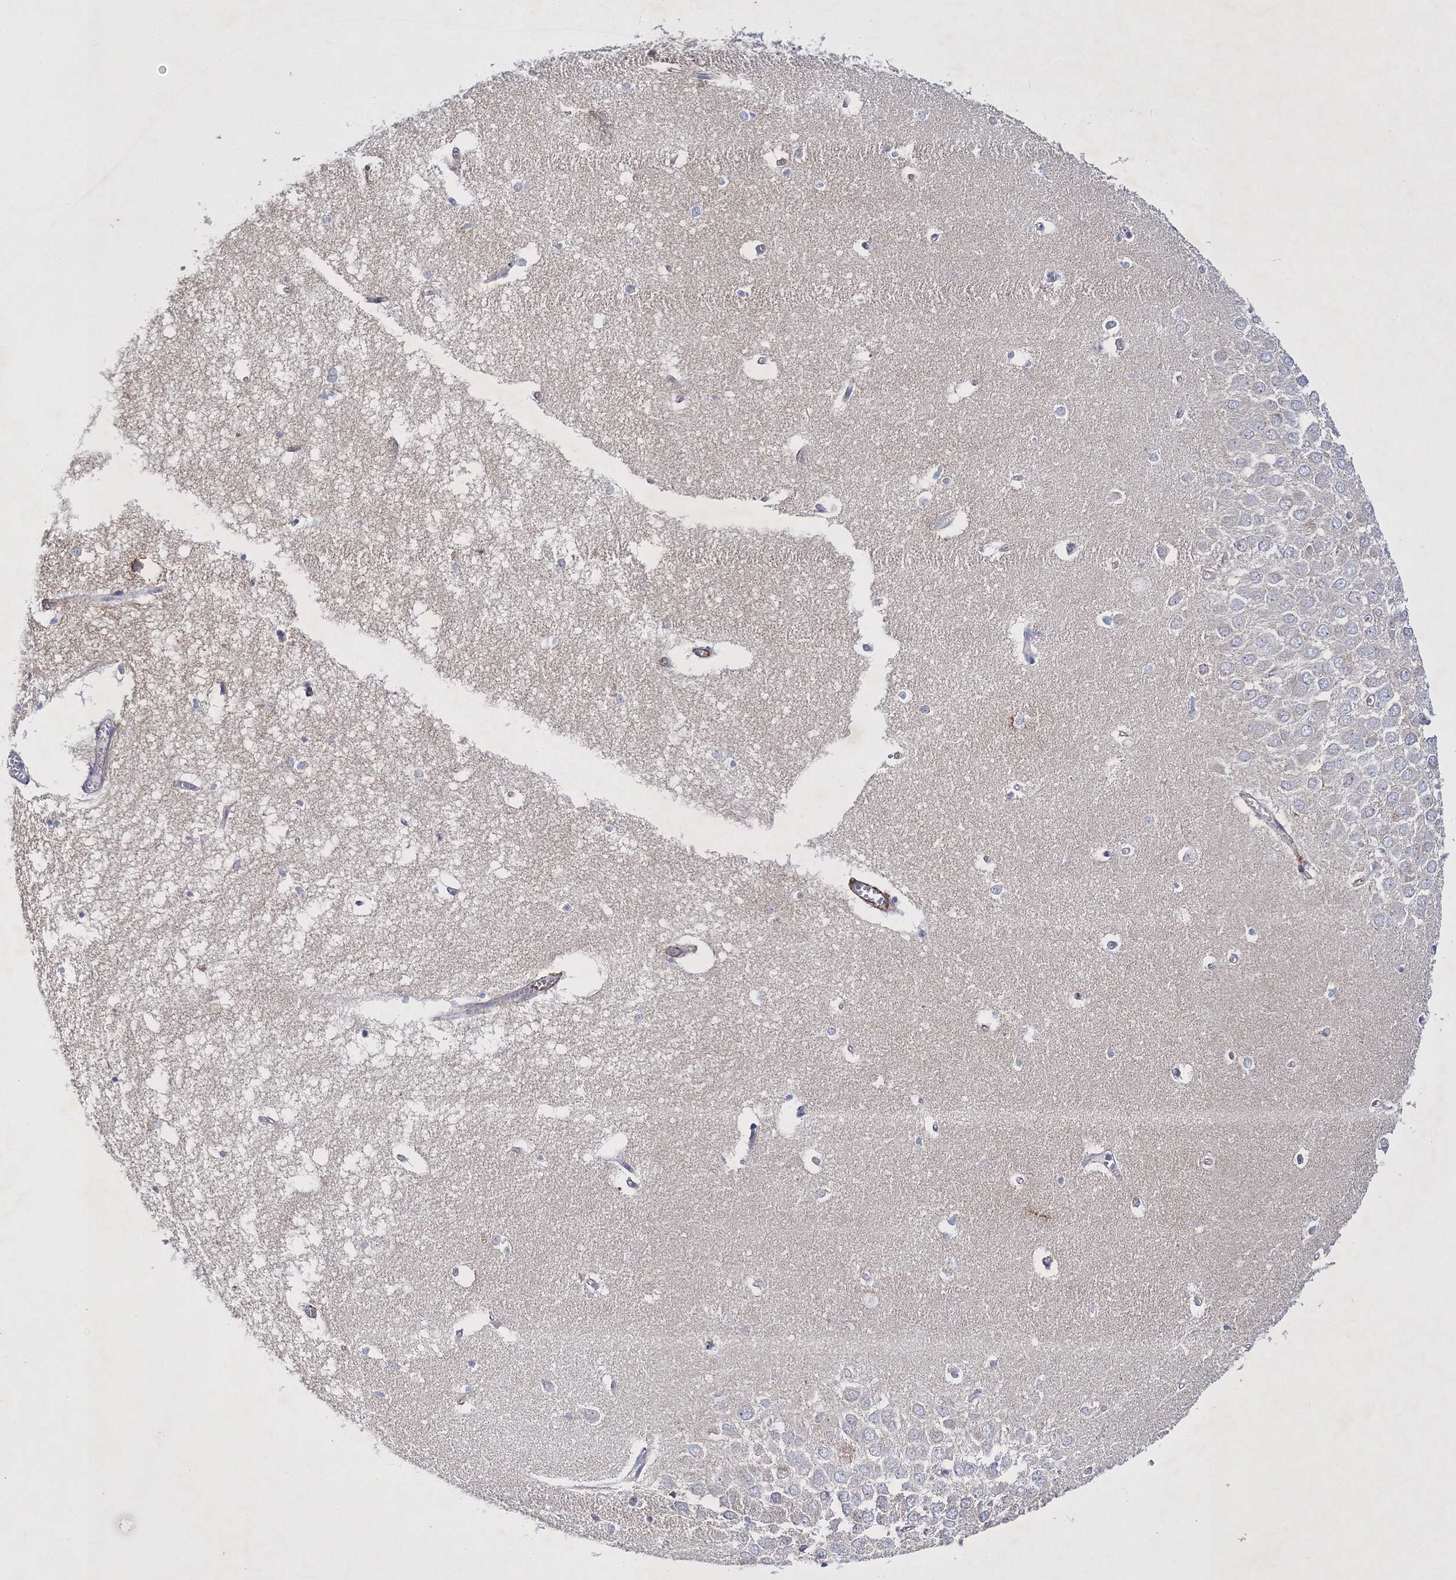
{"staining": {"intensity": "negative", "quantity": "none", "location": "none"}, "tissue": "hippocampus", "cell_type": "Glial cells", "image_type": "normal", "snomed": [{"axis": "morphology", "description": "Normal tissue, NOS"}, {"axis": "topography", "description": "Hippocampus"}], "caption": "IHC photomicrograph of benign hippocampus: hippocampus stained with DAB (3,3'-diaminobenzidine) exhibits no significant protein staining in glial cells.", "gene": "RTN2", "patient": {"sex": "male", "age": 70}}